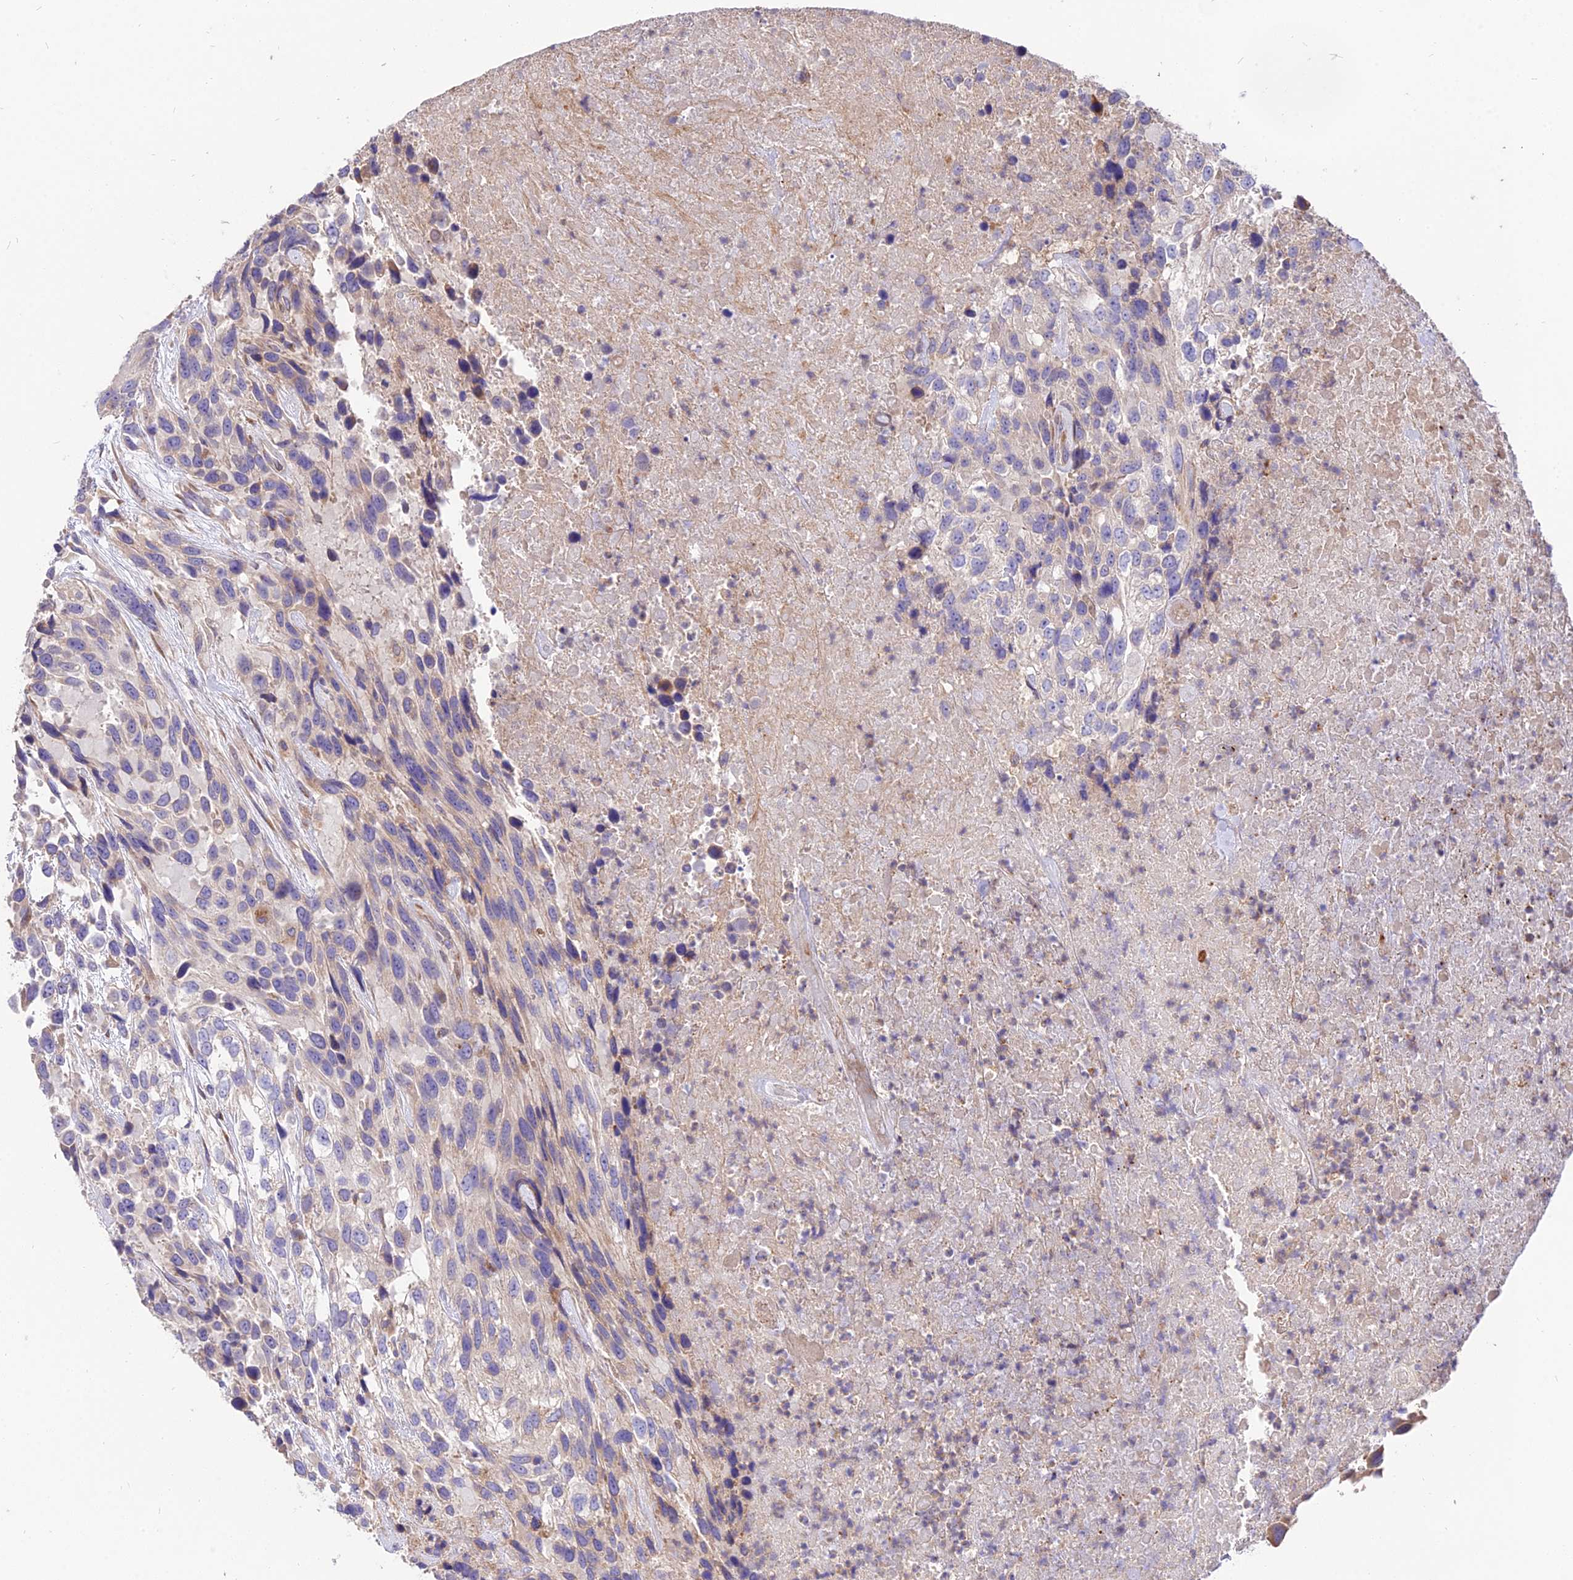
{"staining": {"intensity": "weak", "quantity": "<25%", "location": "cytoplasmic/membranous"}, "tissue": "urothelial cancer", "cell_type": "Tumor cells", "image_type": "cancer", "snomed": [{"axis": "morphology", "description": "Urothelial carcinoma, High grade"}, {"axis": "topography", "description": "Urinary bladder"}], "caption": "This is an immunohistochemistry micrograph of high-grade urothelial carcinoma. There is no staining in tumor cells.", "gene": "ROCK1", "patient": {"sex": "female", "age": 70}}